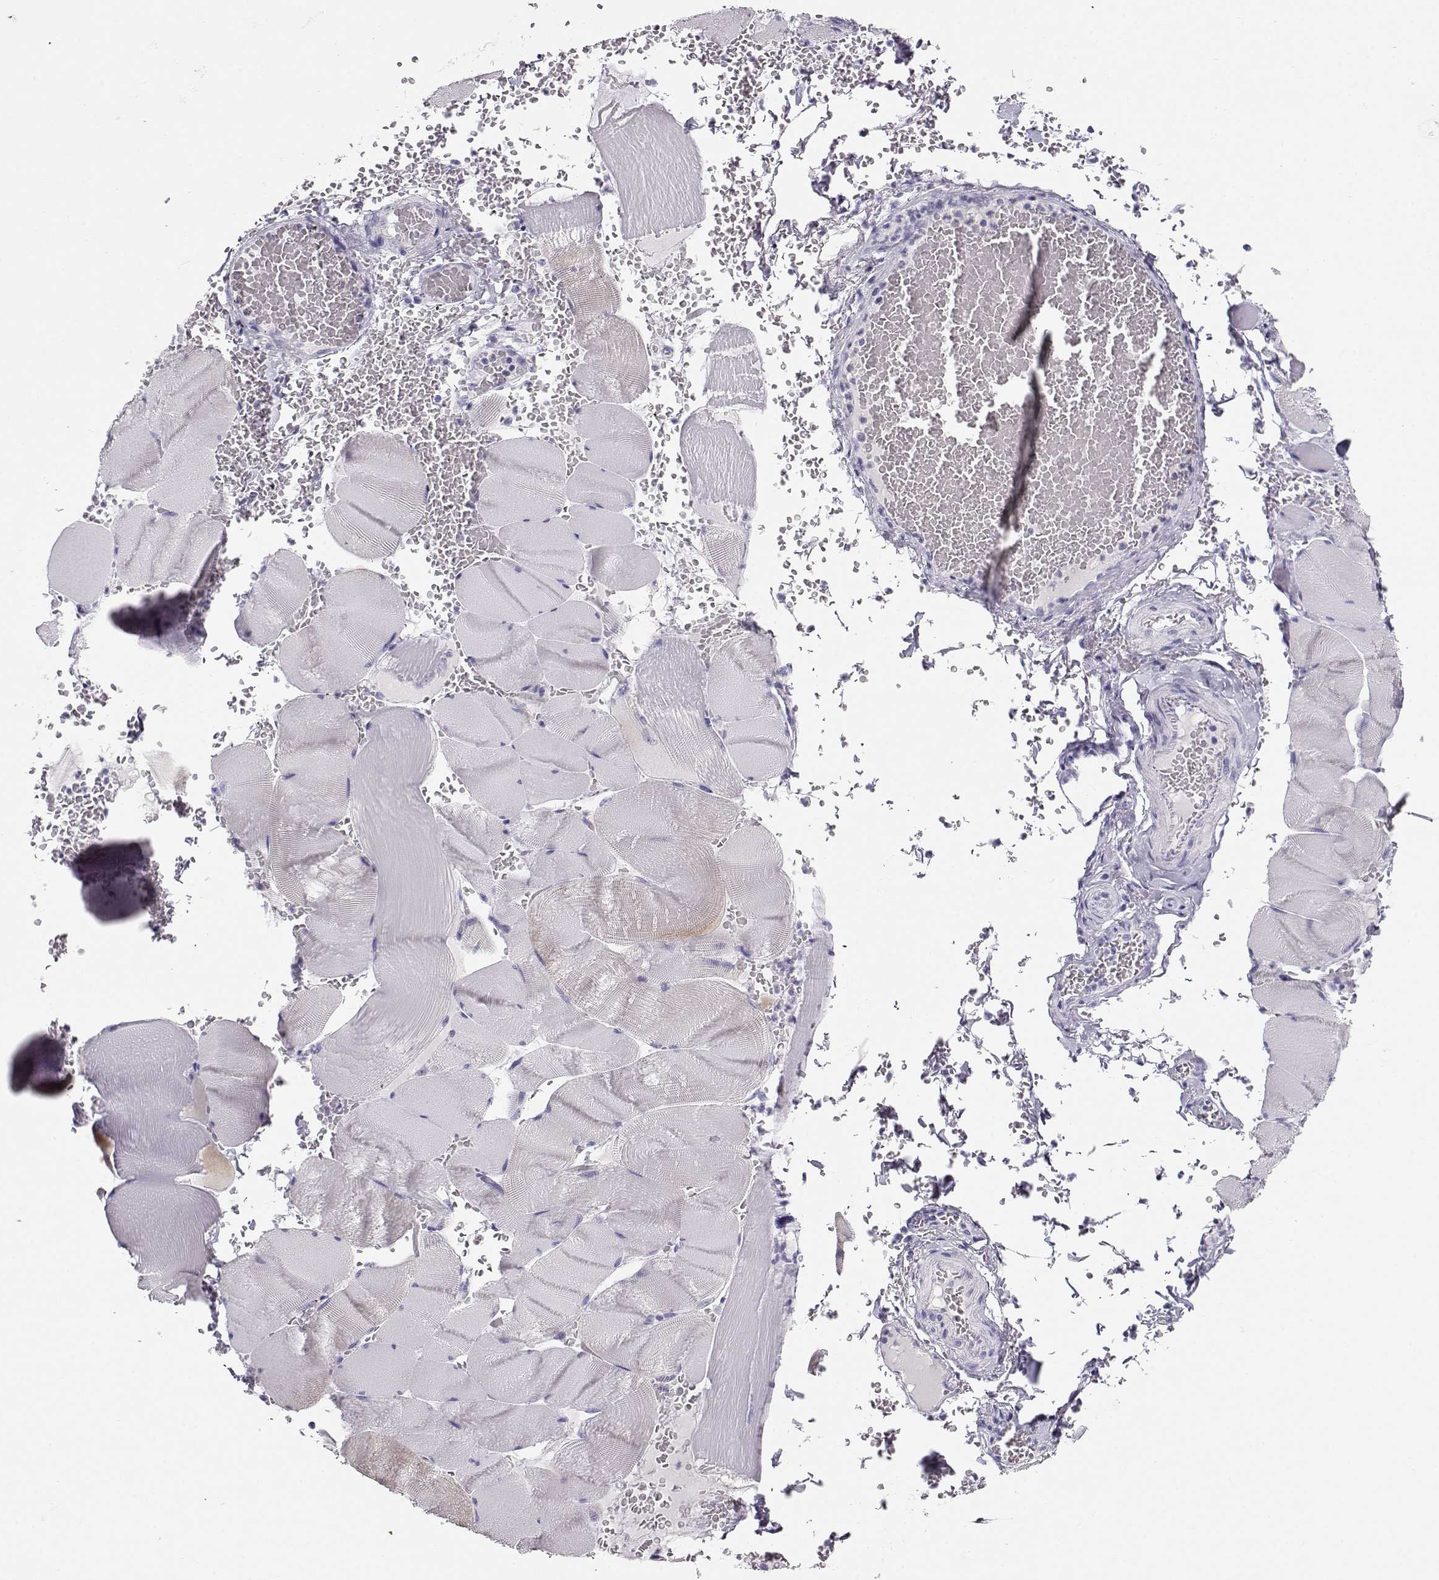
{"staining": {"intensity": "negative", "quantity": "none", "location": "none"}, "tissue": "skeletal muscle", "cell_type": "Myocytes", "image_type": "normal", "snomed": [{"axis": "morphology", "description": "Normal tissue, NOS"}, {"axis": "topography", "description": "Skeletal muscle"}], "caption": "A micrograph of human skeletal muscle is negative for staining in myocytes.", "gene": "CRX", "patient": {"sex": "male", "age": 56}}